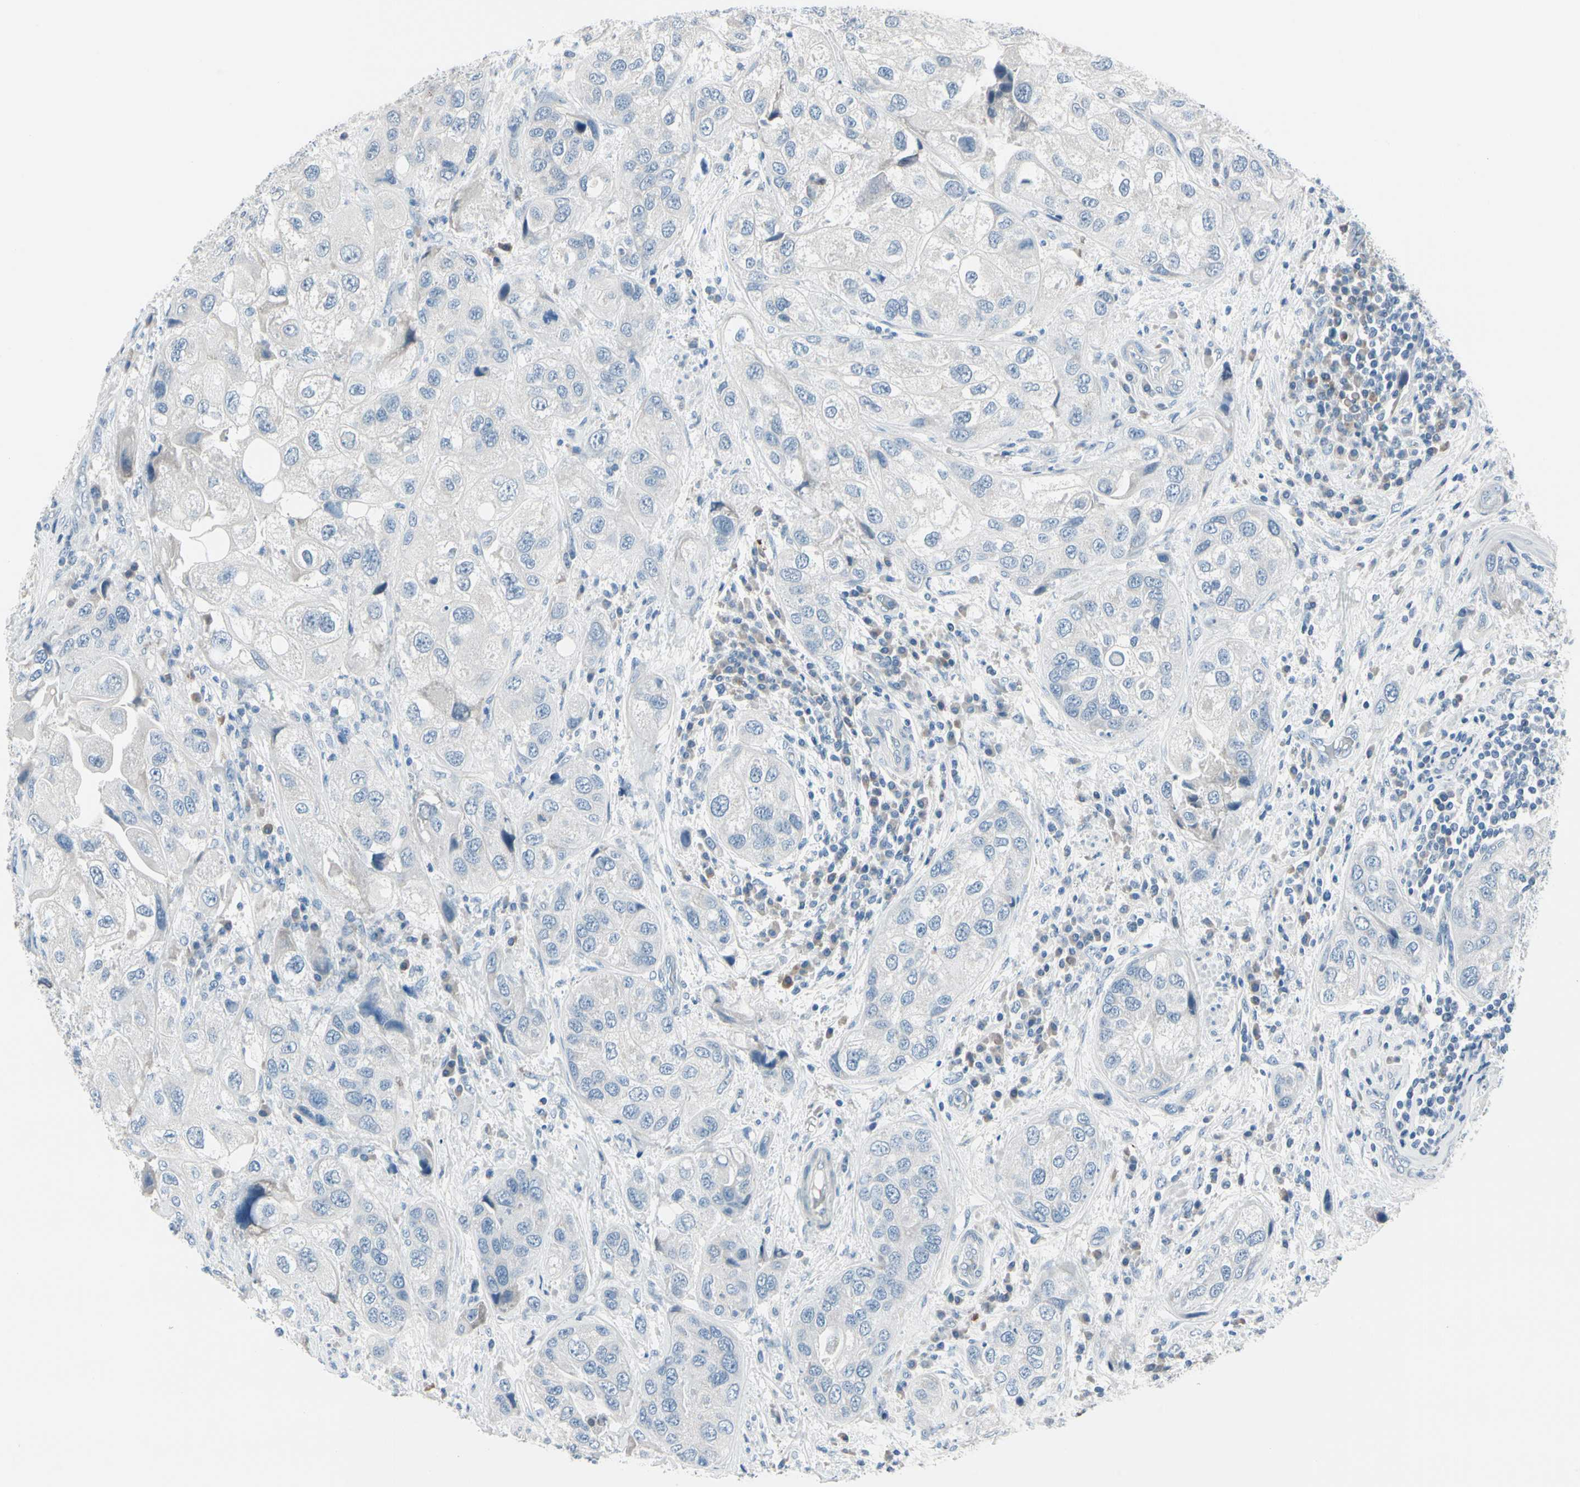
{"staining": {"intensity": "negative", "quantity": "none", "location": "none"}, "tissue": "urothelial cancer", "cell_type": "Tumor cells", "image_type": "cancer", "snomed": [{"axis": "morphology", "description": "Urothelial carcinoma, High grade"}, {"axis": "topography", "description": "Urinary bladder"}], "caption": "An immunohistochemistry histopathology image of urothelial cancer is shown. There is no staining in tumor cells of urothelial cancer.", "gene": "PGR", "patient": {"sex": "female", "age": 64}}